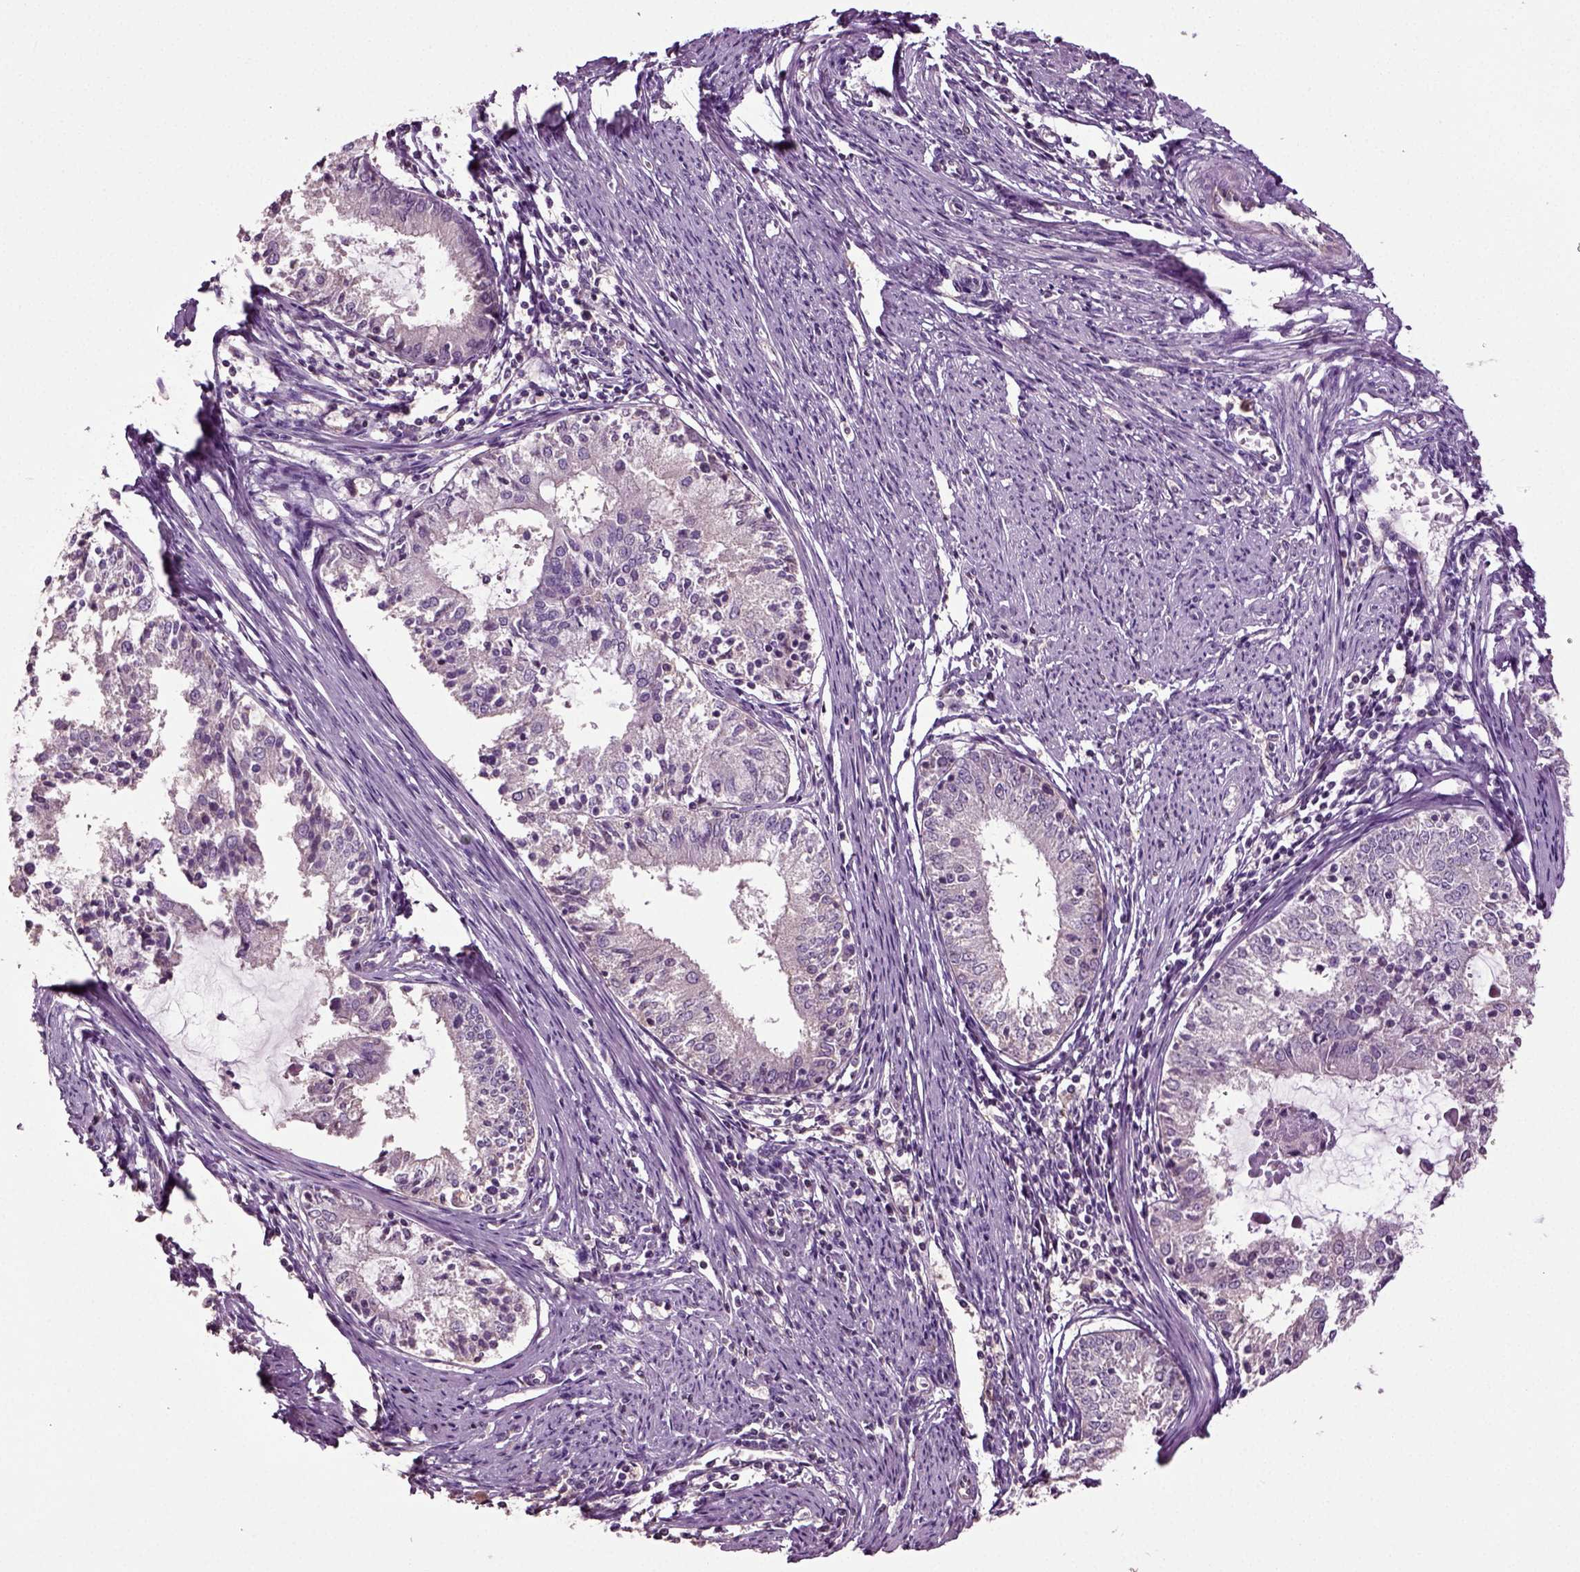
{"staining": {"intensity": "negative", "quantity": "none", "location": "none"}, "tissue": "endometrial cancer", "cell_type": "Tumor cells", "image_type": "cancer", "snomed": [{"axis": "morphology", "description": "Adenocarcinoma, NOS"}, {"axis": "topography", "description": "Endometrium"}], "caption": "This is a image of immunohistochemistry (IHC) staining of adenocarcinoma (endometrial), which shows no positivity in tumor cells. Nuclei are stained in blue.", "gene": "DEFB118", "patient": {"sex": "female", "age": 57}}